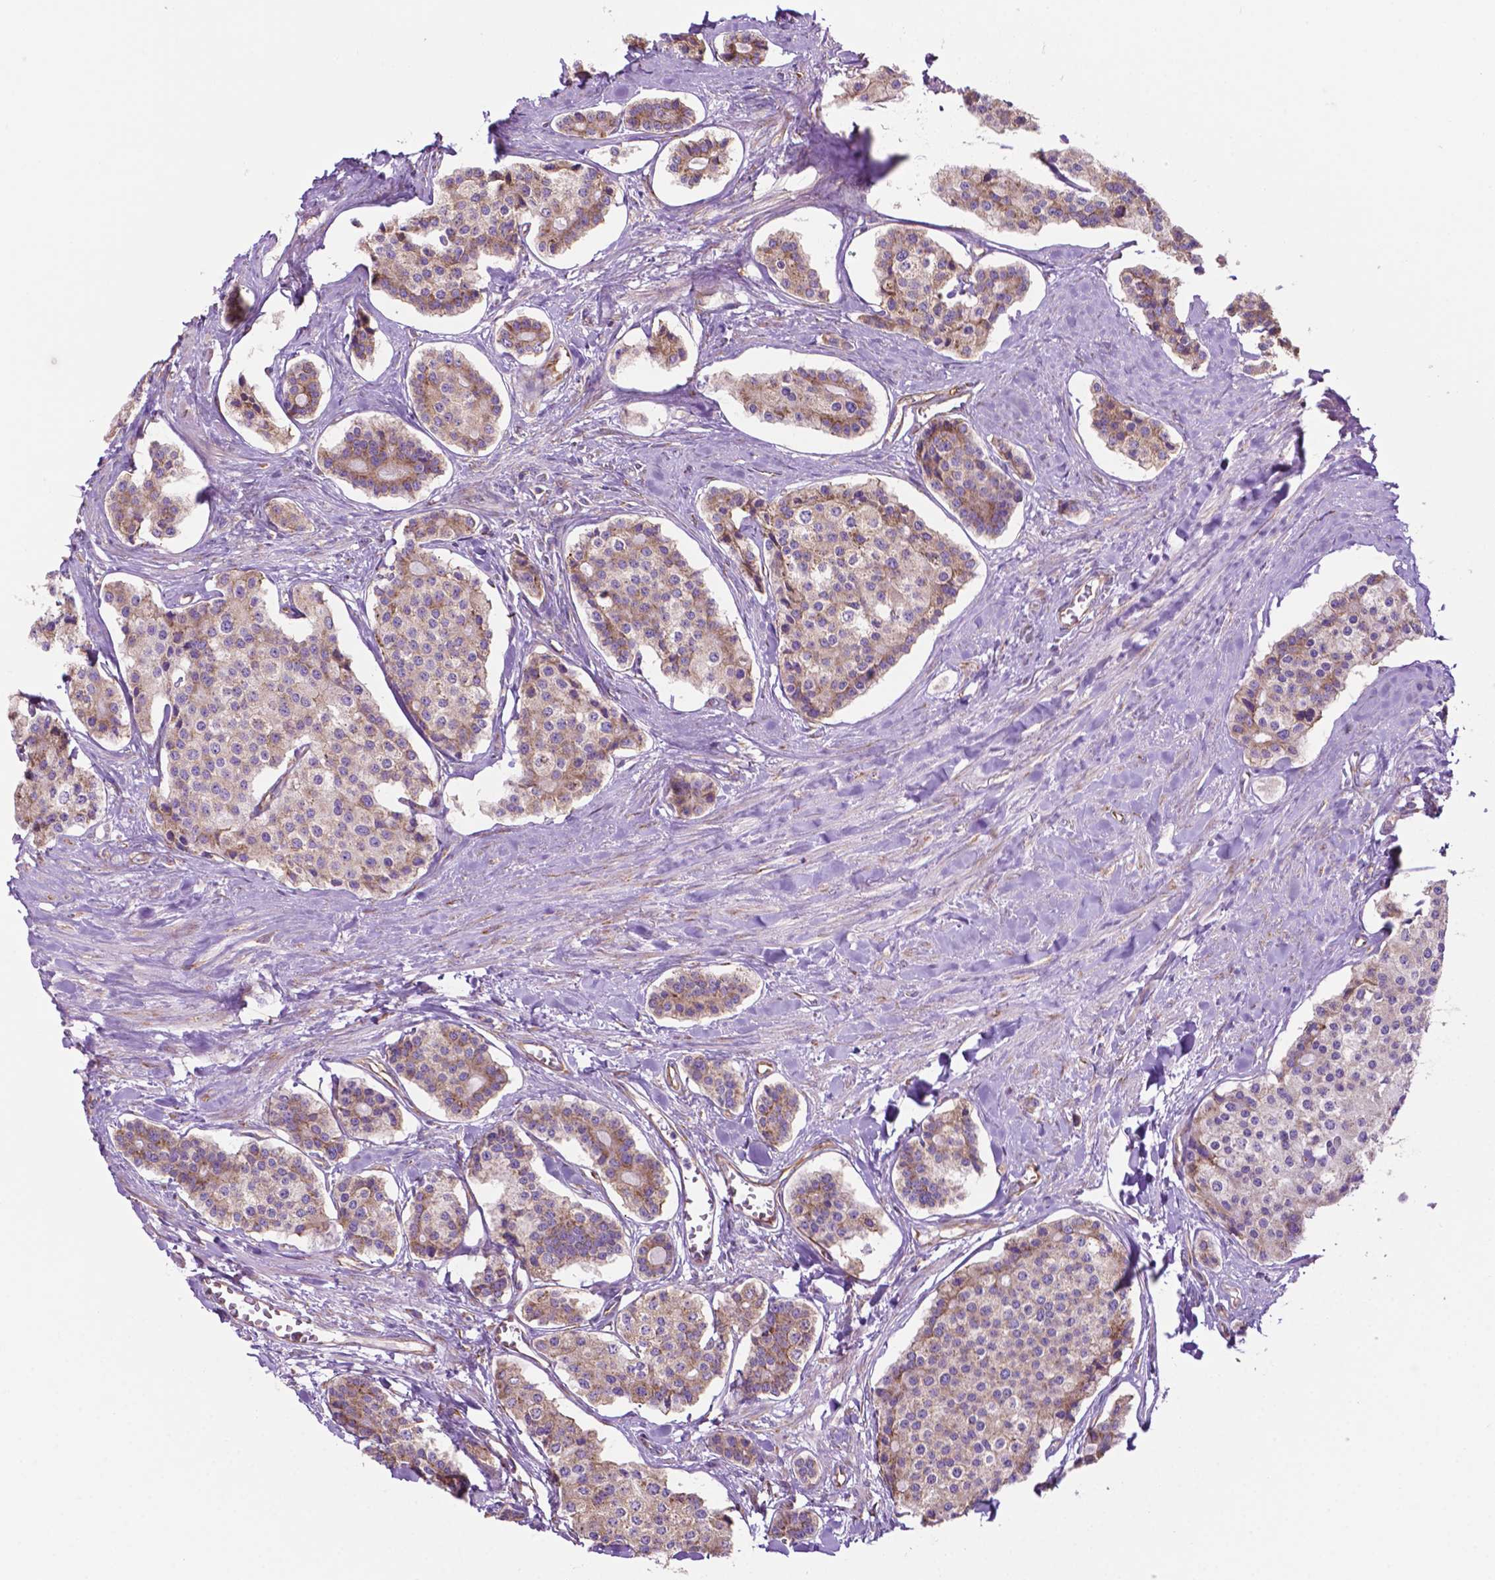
{"staining": {"intensity": "weak", "quantity": "25%-75%", "location": "cytoplasmic/membranous"}, "tissue": "carcinoid", "cell_type": "Tumor cells", "image_type": "cancer", "snomed": [{"axis": "morphology", "description": "Carcinoid, malignant, NOS"}, {"axis": "topography", "description": "Small intestine"}], "caption": "Immunohistochemical staining of carcinoid displays low levels of weak cytoplasmic/membranous protein staining in approximately 25%-75% of tumor cells. The protein is stained brown, and the nuclei are stained in blue (DAB IHC with brightfield microscopy, high magnification).", "gene": "RPL29", "patient": {"sex": "female", "age": 65}}